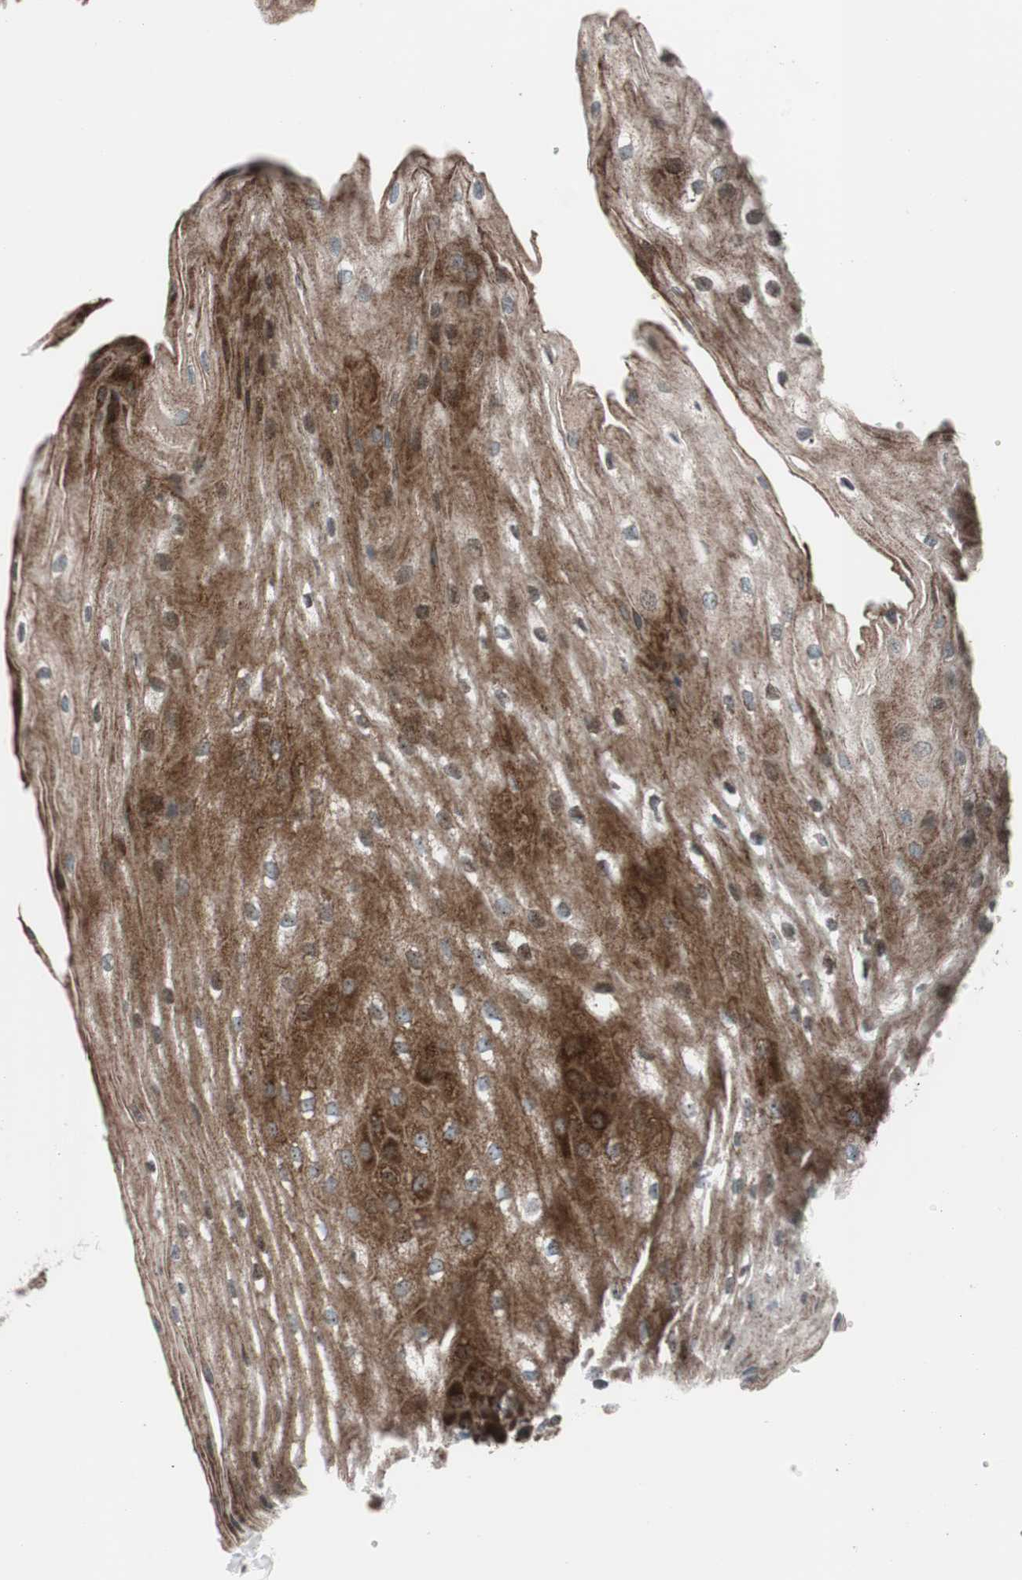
{"staining": {"intensity": "strong", "quantity": ">75%", "location": "cytoplasmic/membranous"}, "tissue": "esophagus", "cell_type": "Squamous epithelial cells", "image_type": "normal", "snomed": [{"axis": "morphology", "description": "Normal tissue, NOS"}, {"axis": "topography", "description": "Esophagus"}], "caption": "A photomicrograph of esophagus stained for a protein shows strong cytoplasmic/membranous brown staining in squamous epithelial cells. (Brightfield microscopy of DAB IHC at high magnification).", "gene": "CCL14", "patient": {"sex": "male", "age": 48}}